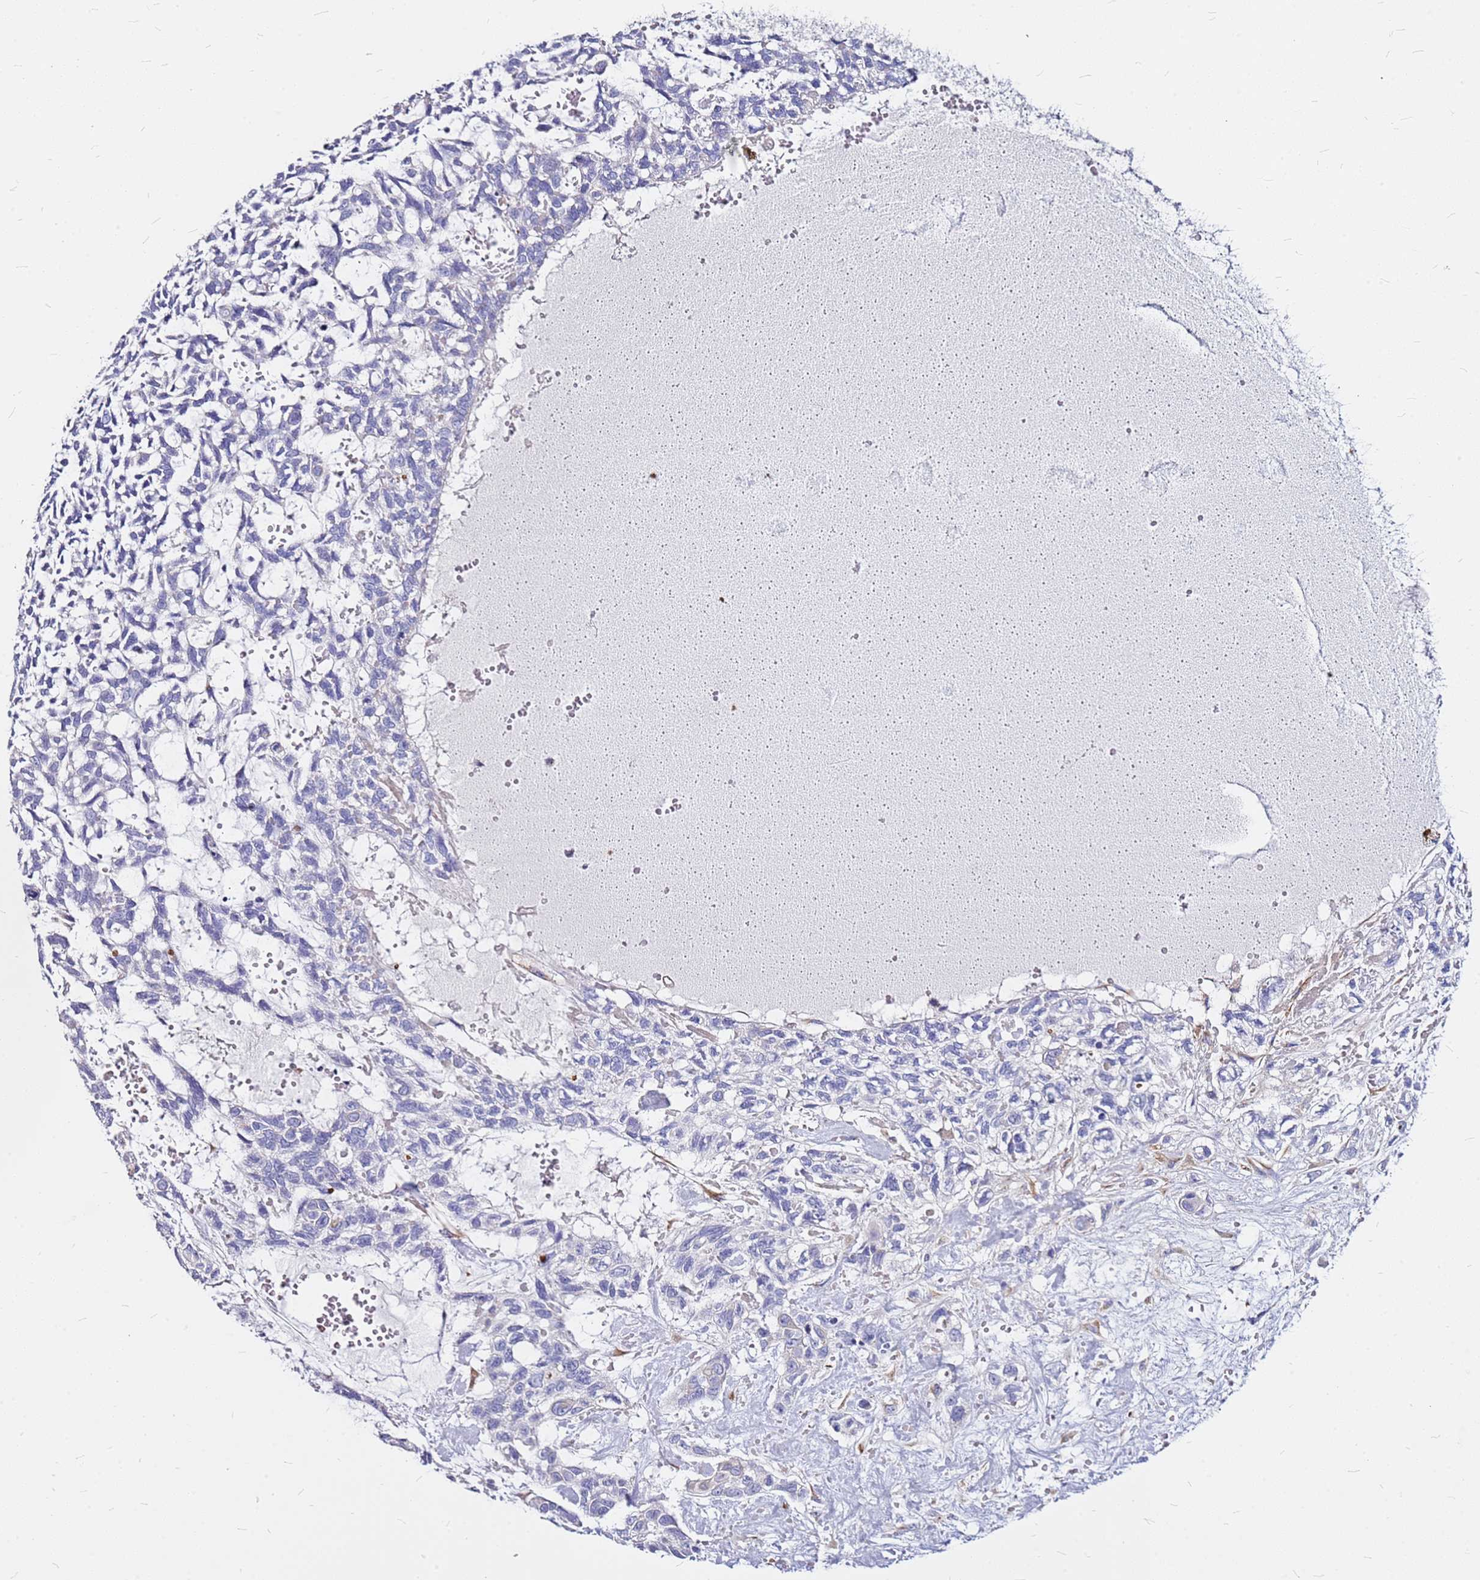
{"staining": {"intensity": "negative", "quantity": "none", "location": "none"}, "tissue": "skin cancer", "cell_type": "Tumor cells", "image_type": "cancer", "snomed": [{"axis": "morphology", "description": "Basal cell carcinoma"}, {"axis": "topography", "description": "Skin"}], "caption": "Micrograph shows no significant protein expression in tumor cells of skin basal cell carcinoma.", "gene": "CASD1", "patient": {"sex": "male", "age": 88}}